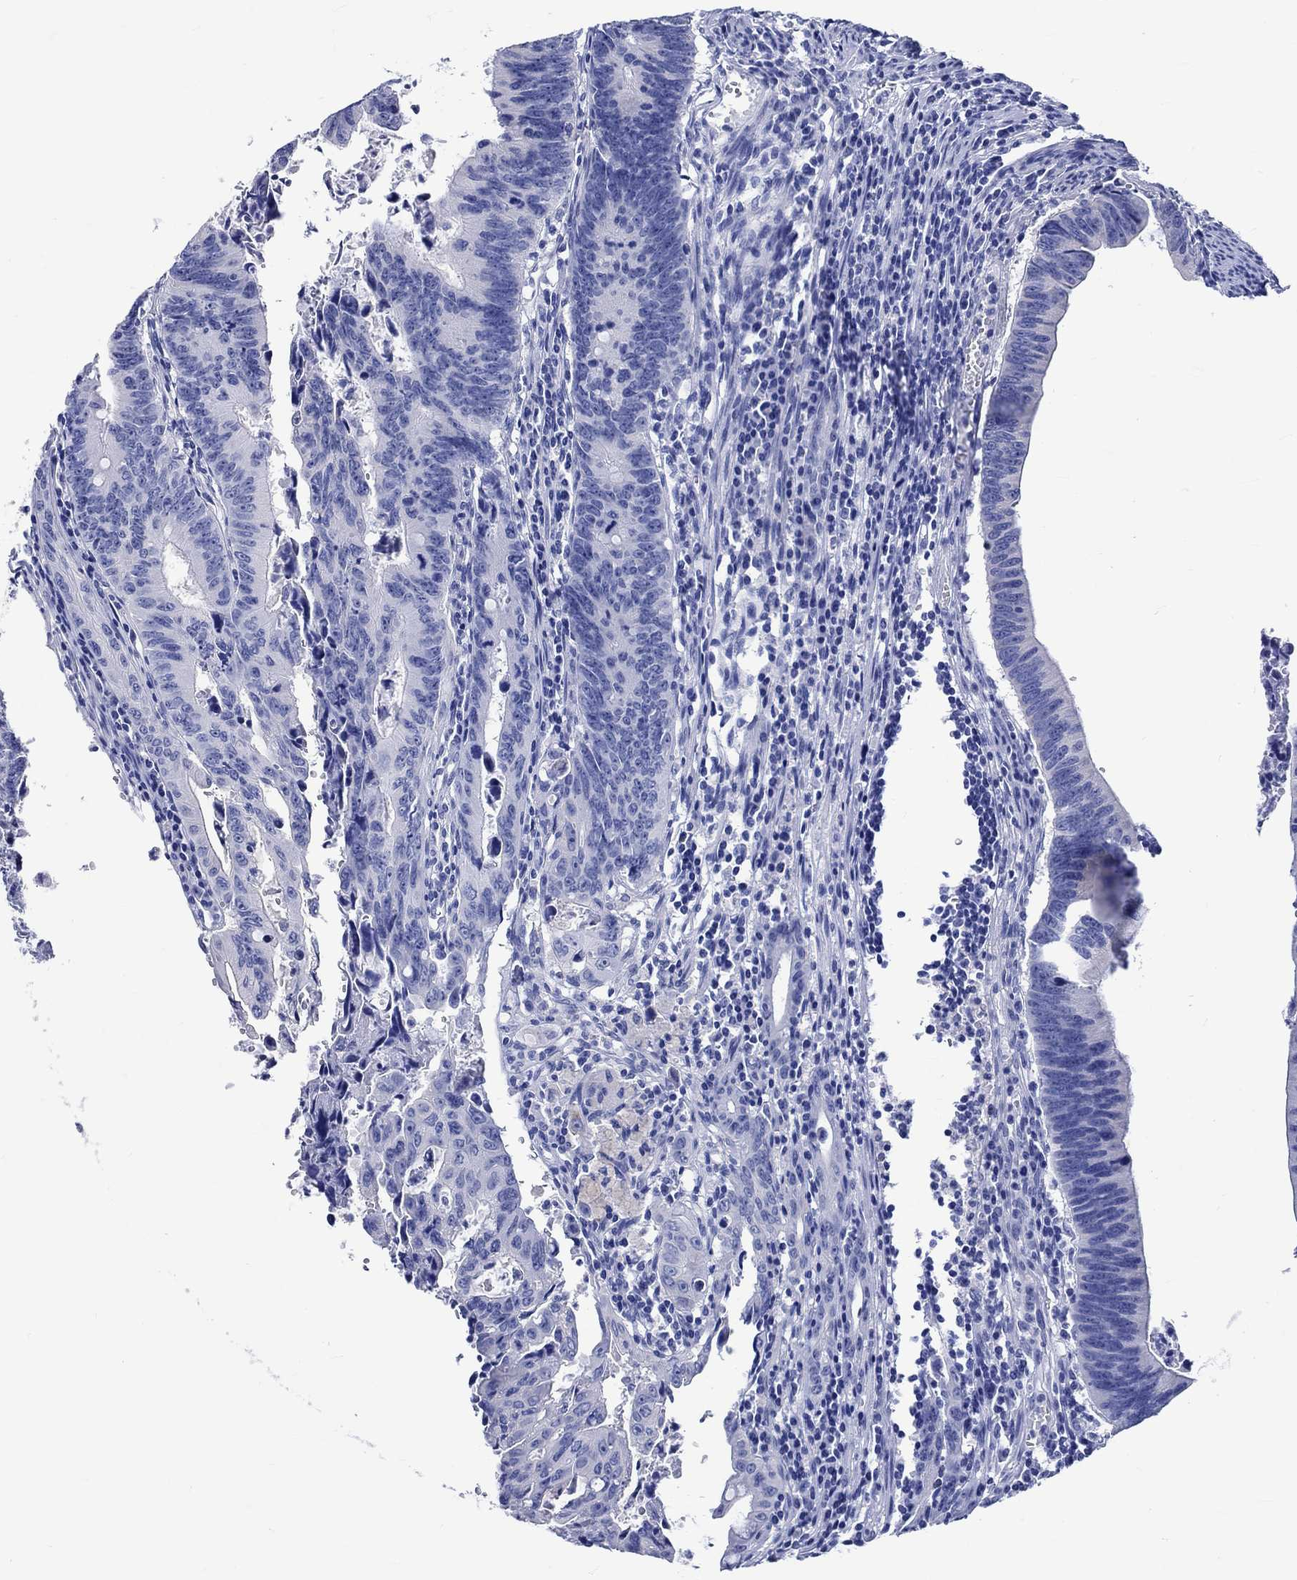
{"staining": {"intensity": "negative", "quantity": "none", "location": "none"}, "tissue": "colorectal cancer", "cell_type": "Tumor cells", "image_type": "cancer", "snomed": [{"axis": "morphology", "description": "Adenocarcinoma, NOS"}, {"axis": "topography", "description": "Colon"}], "caption": "A histopathology image of human colorectal adenocarcinoma is negative for staining in tumor cells. (IHC, brightfield microscopy, high magnification).", "gene": "KLHL33", "patient": {"sex": "female", "age": 87}}